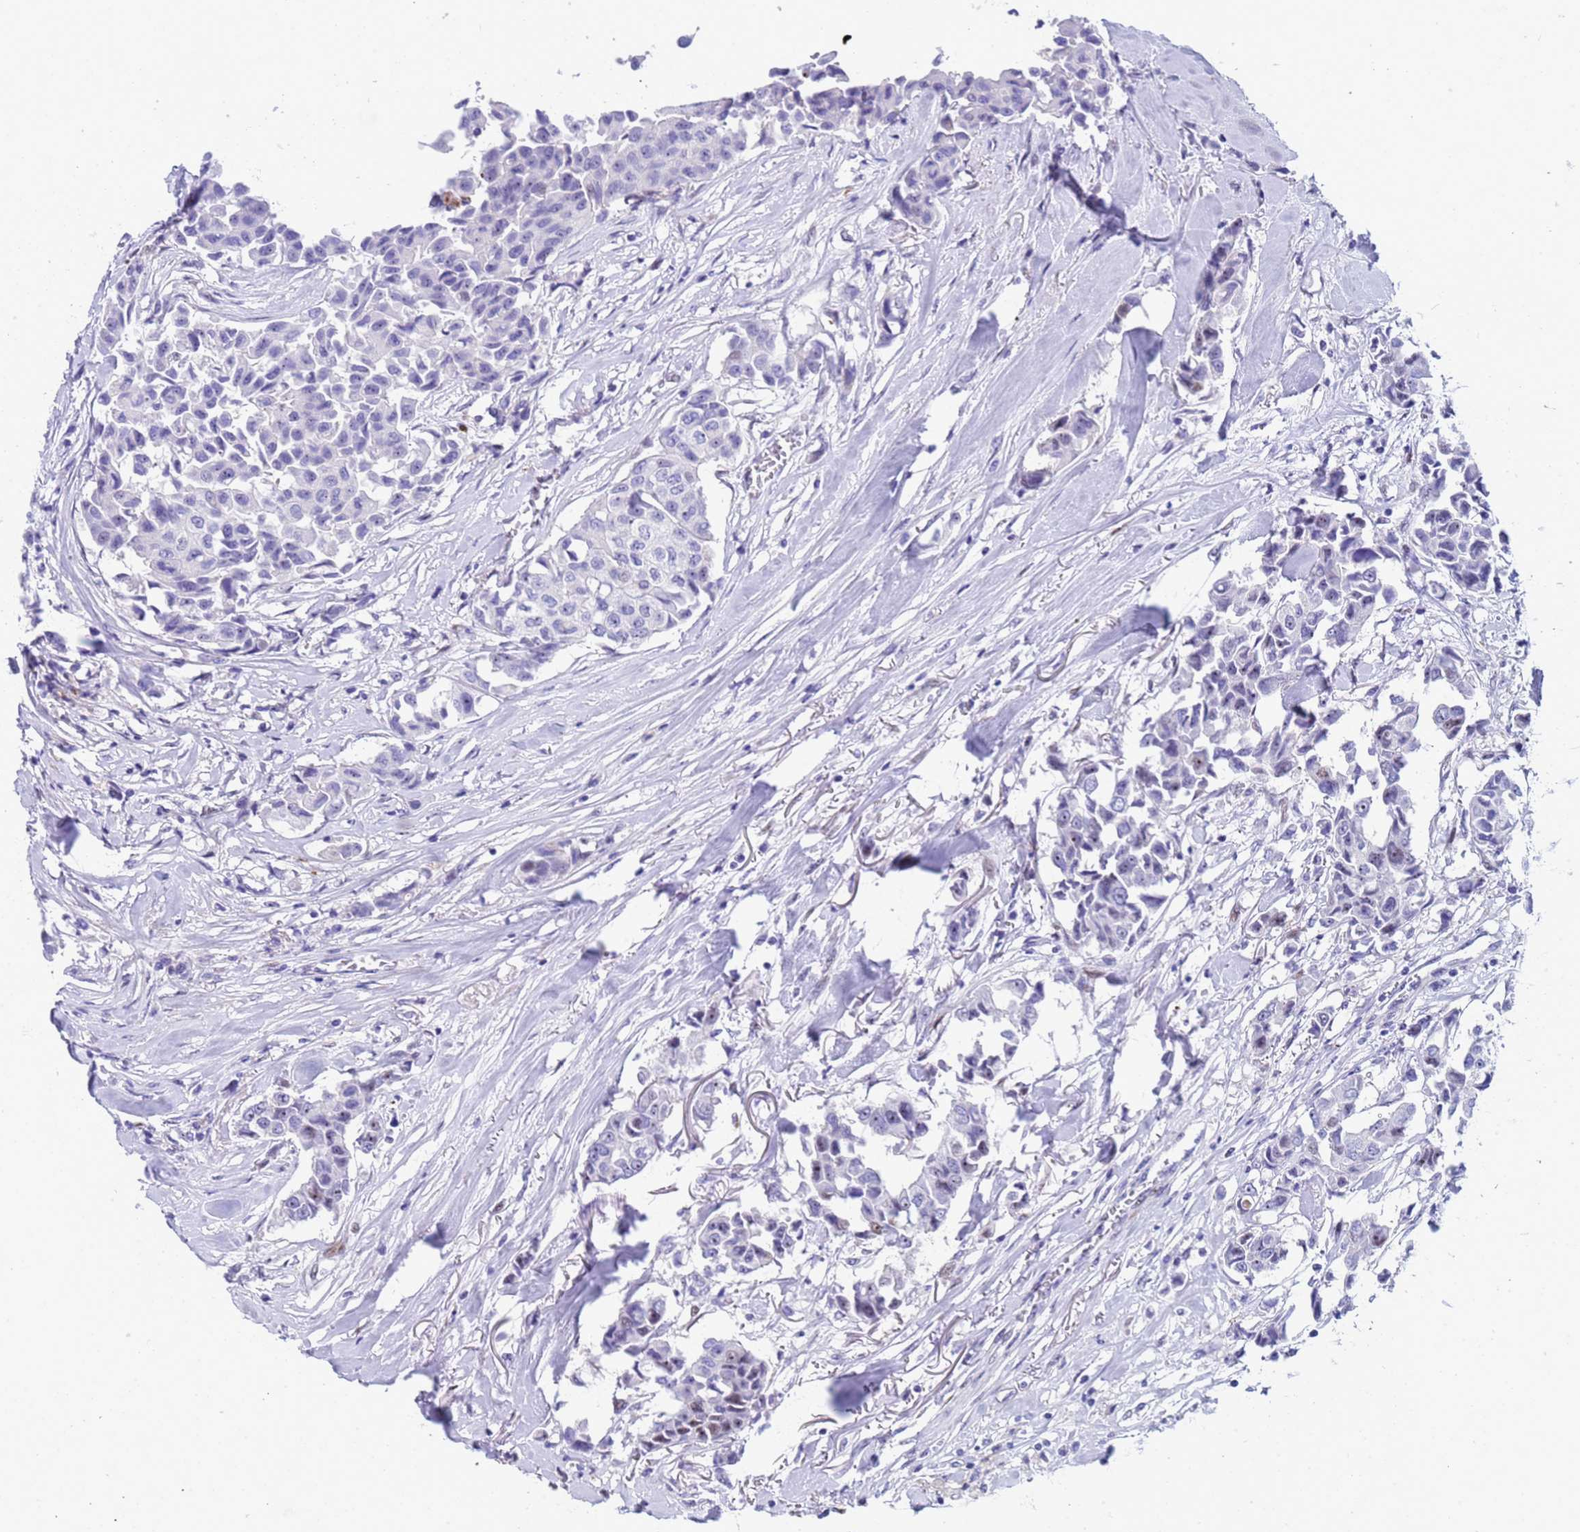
{"staining": {"intensity": "negative", "quantity": "none", "location": "none"}, "tissue": "breast cancer", "cell_type": "Tumor cells", "image_type": "cancer", "snomed": [{"axis": "morphology", "description": "Duct carcinoma"}, {"axis": "topography", "description": "Breast"}], "caption": "An immunohistochemistry (IHC) micrograph of breast invasive ductal carcinoma is shown. There is no staining in tumor cells of breast invasive ductal carcinoma.", "gene": "POP5", "patient": {"sex": "female", "age": 80}}